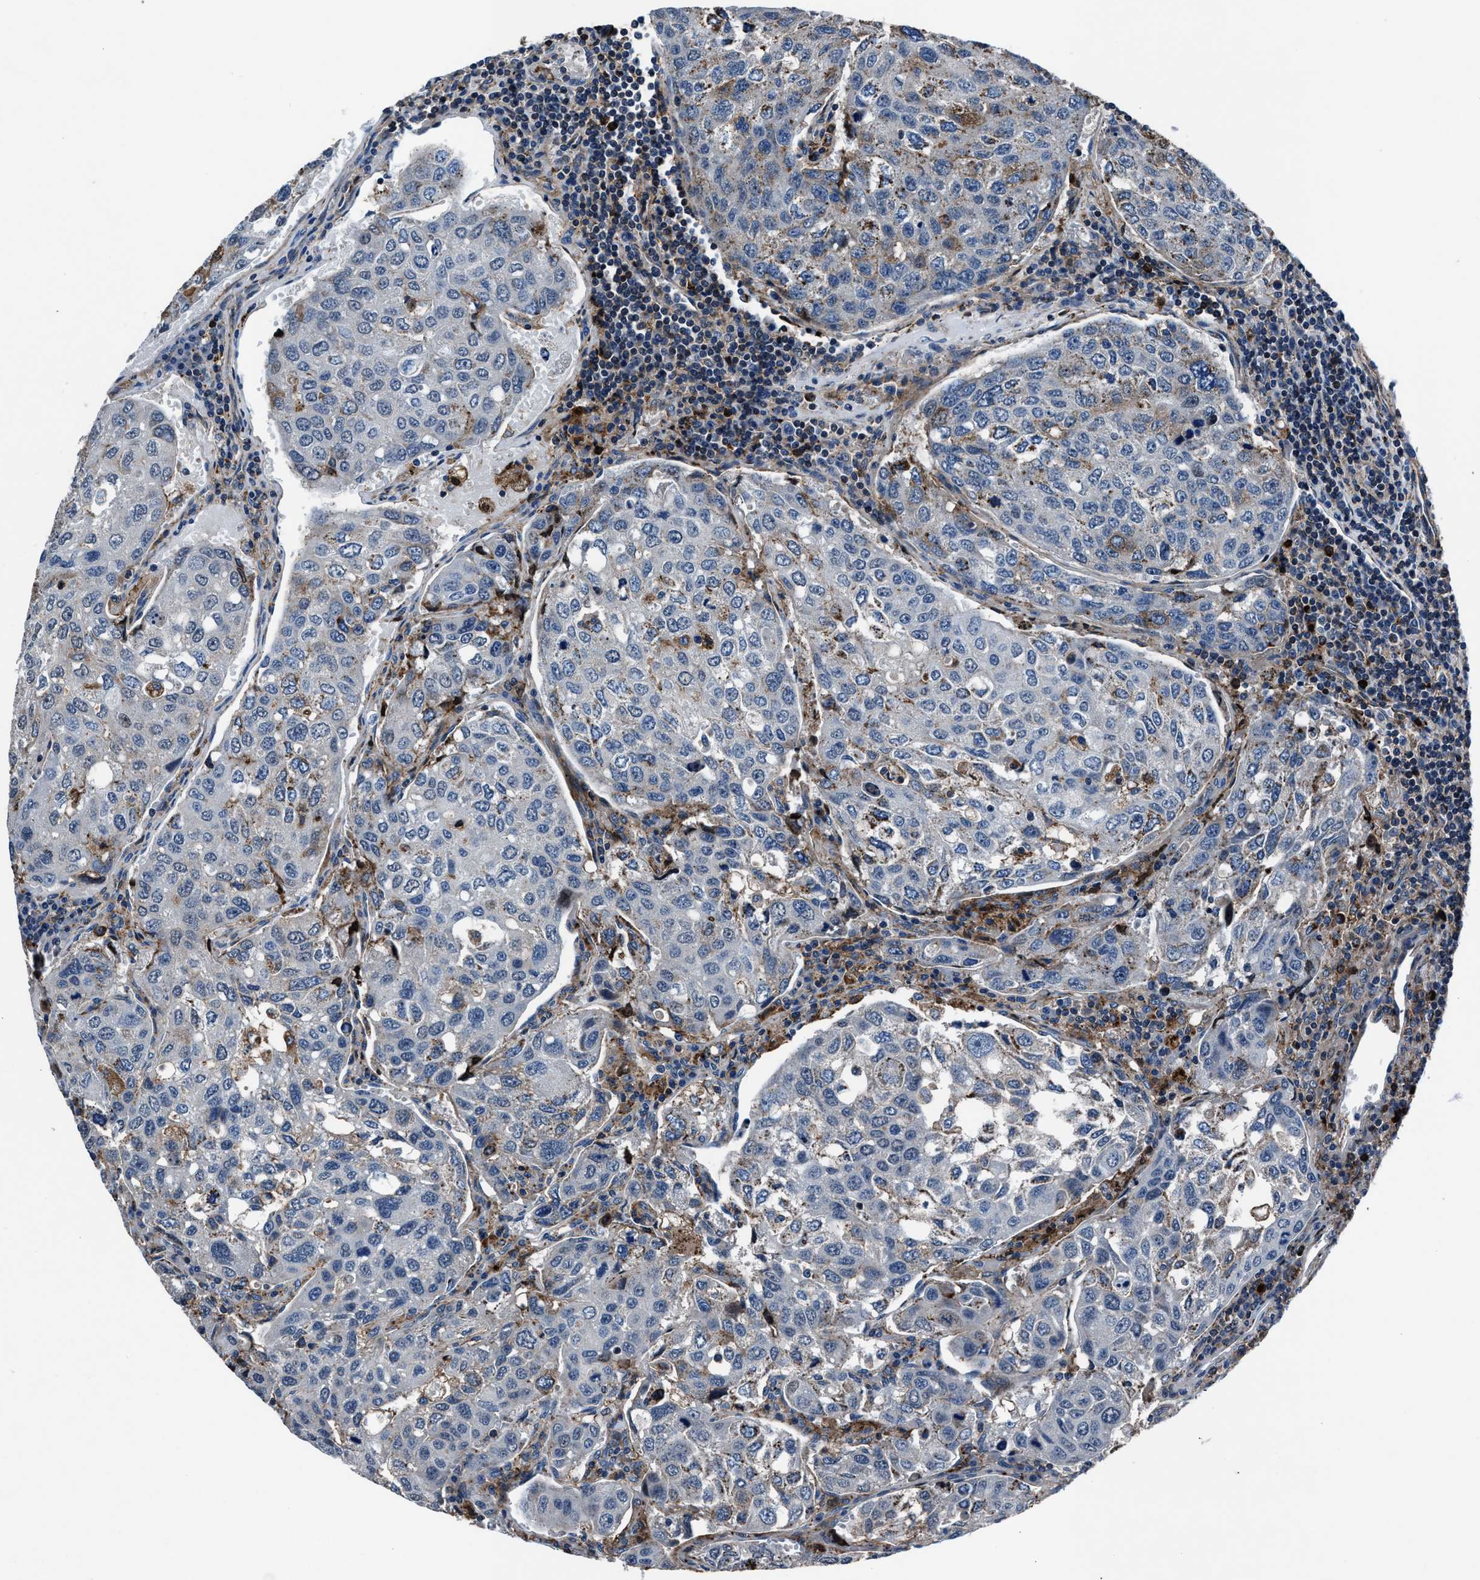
{"staining": {"intensity": "weak", "quantity": "<25%", "location": "cytoplasmic/membranous"}, "tissue": "urothelial cancer", "cell_type": "Tumor cells", "image_type": "cancer", "snomed": [{"axis": "morphology", "description": "Urothelial carcinoma, High grade"}, {"axis": "topography", "description": "Lymph node"}, {"axis": "topography", "description": "Urinary bladder"}], "caption": "An IHC photomicrograph of urothelial cancer is shown. There is no staining in tumor cells of urothelial cancer.", "gene": "MFSD11", "patient": {"sex": "male", "age": 51}}